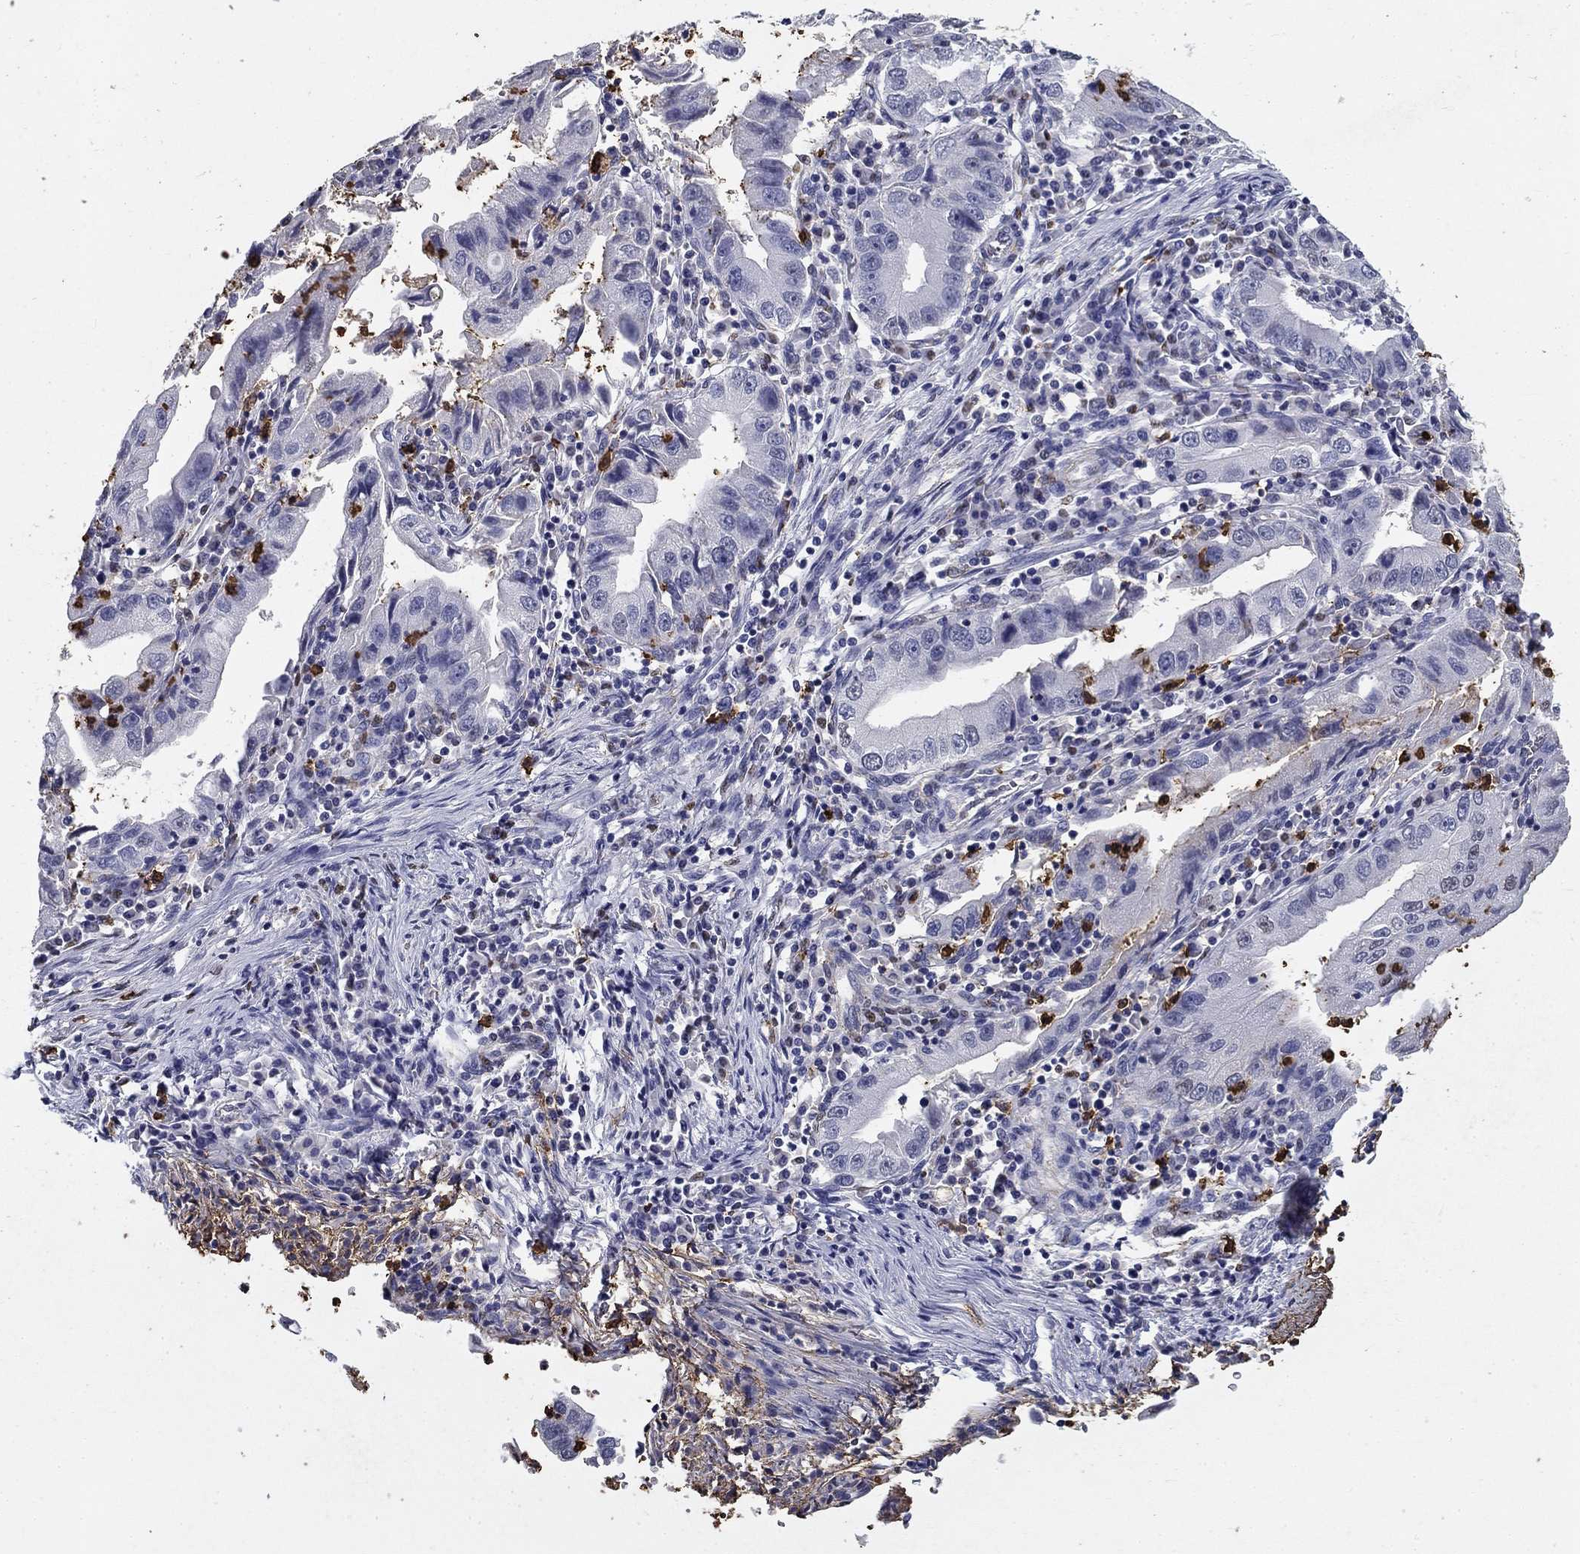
{"staining": {"intensity": "negative", "quantity": "none", "location": "none"}, "tissue": "stomach cancer", "cell_type": "Tumor cells", "image_type": "cancer", "snomed": [{"axis": "morphology", "description": "Adenocarcinoma, NOS"}, {"axis": "topography", "description": "Stomach"}], "caption": "Stomach adenocarcinoma stained for a protein using IHC exhibits no expression tumor cells.", "gene": "IGSF8", "patient": {"sex": "male", "age": 76}}